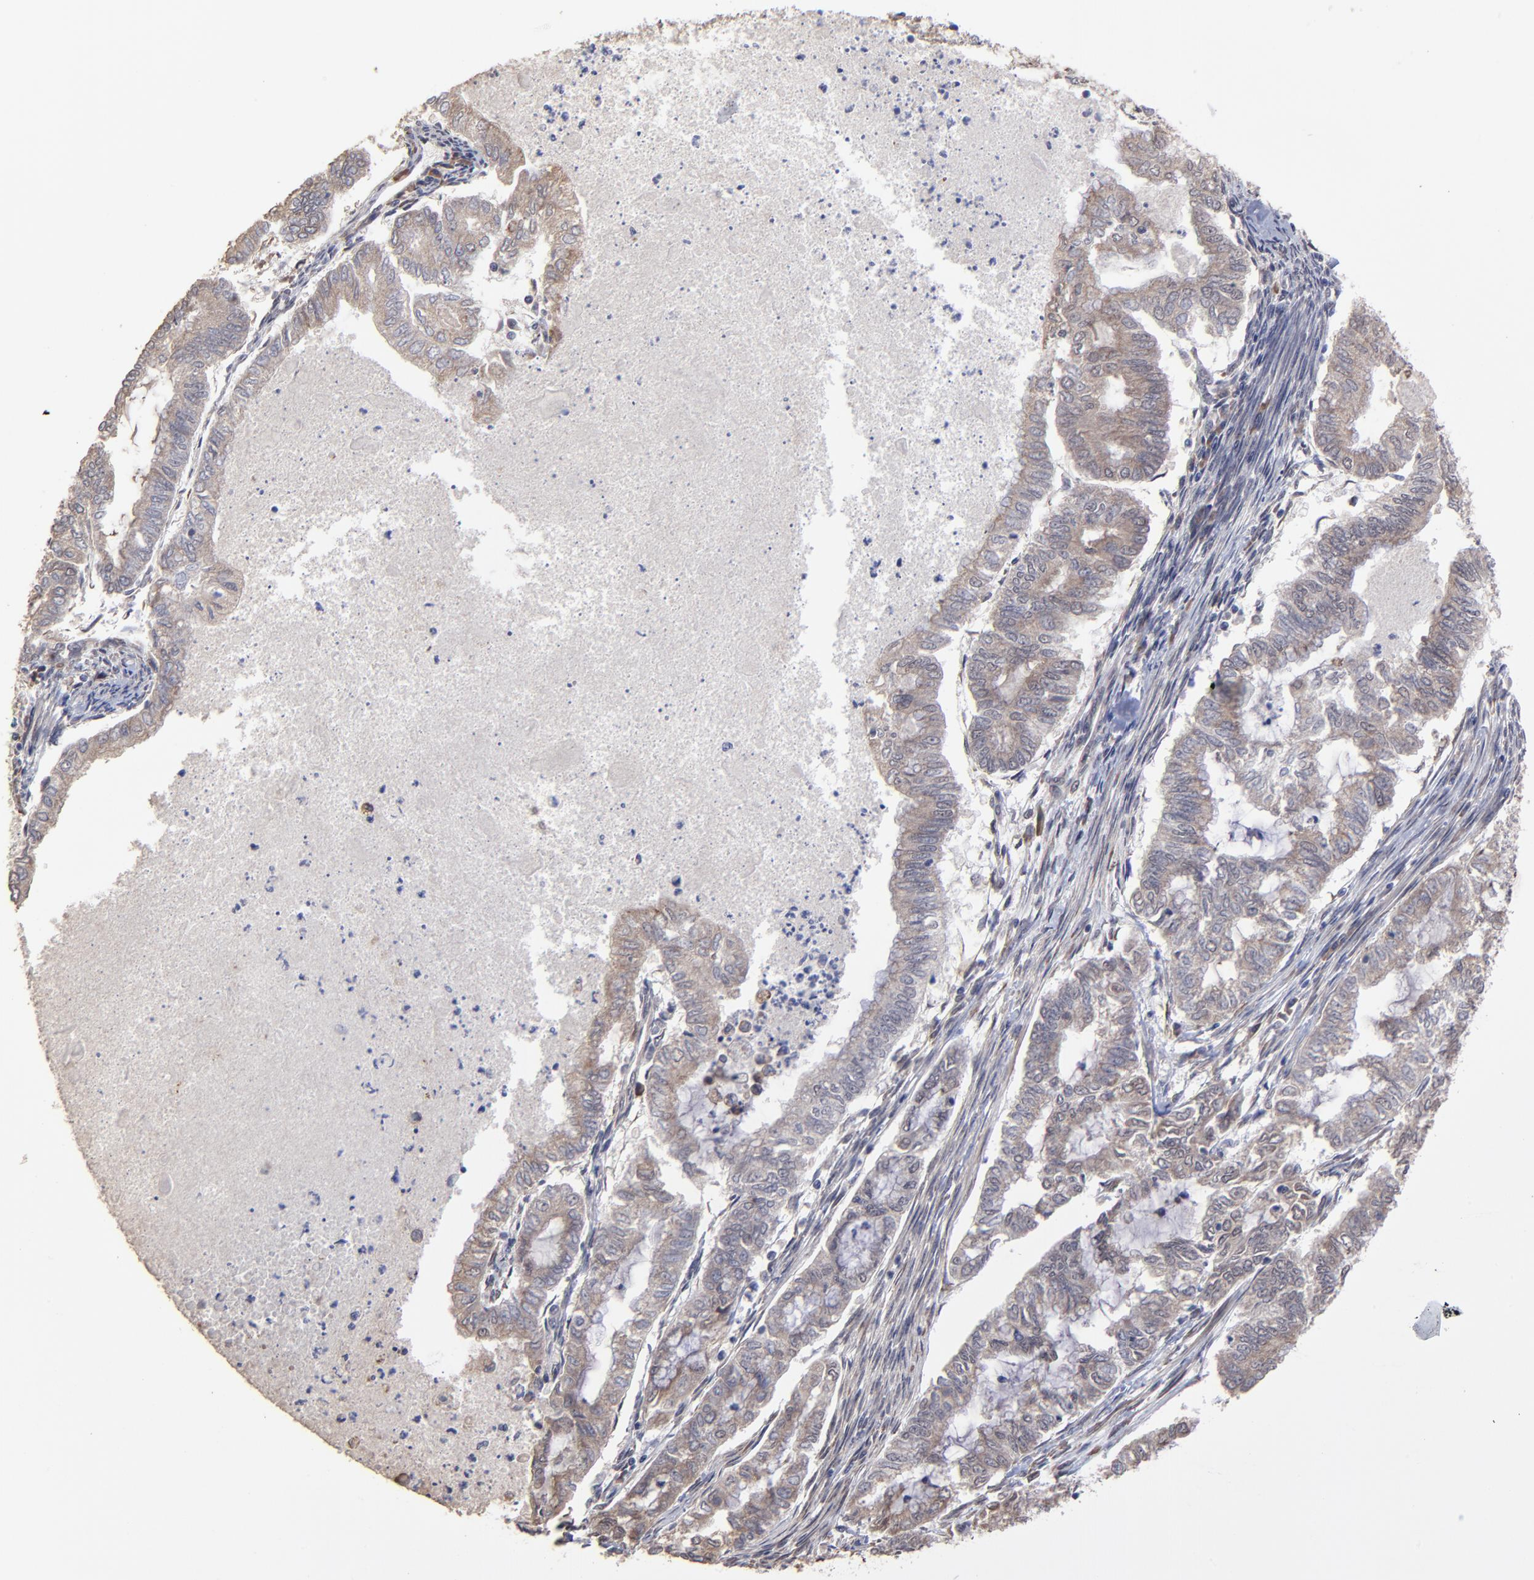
{"staining": {"intensity": "weak", "quantity": ">75%", "location": "cytoplasmic/membranous"}, "tissue": "endometrial cancer", "cell_type": "Tumor cells", "image_type": "cancer", "snomed": [{"axis": "morphology", "description": "Adenocarcinoma, NOS"}, {"axis": "topography", "description": "Endometrium"}], "caption": "Endometrial cancer stained with immunohistochemistry (IHC) displays weak cytoplasmic/membranous staining in approximately >75% of tumor cells. Nuclei are stained in blue.", "gene": "CHL1", "patient": {"sex": "female", "age": 79}}